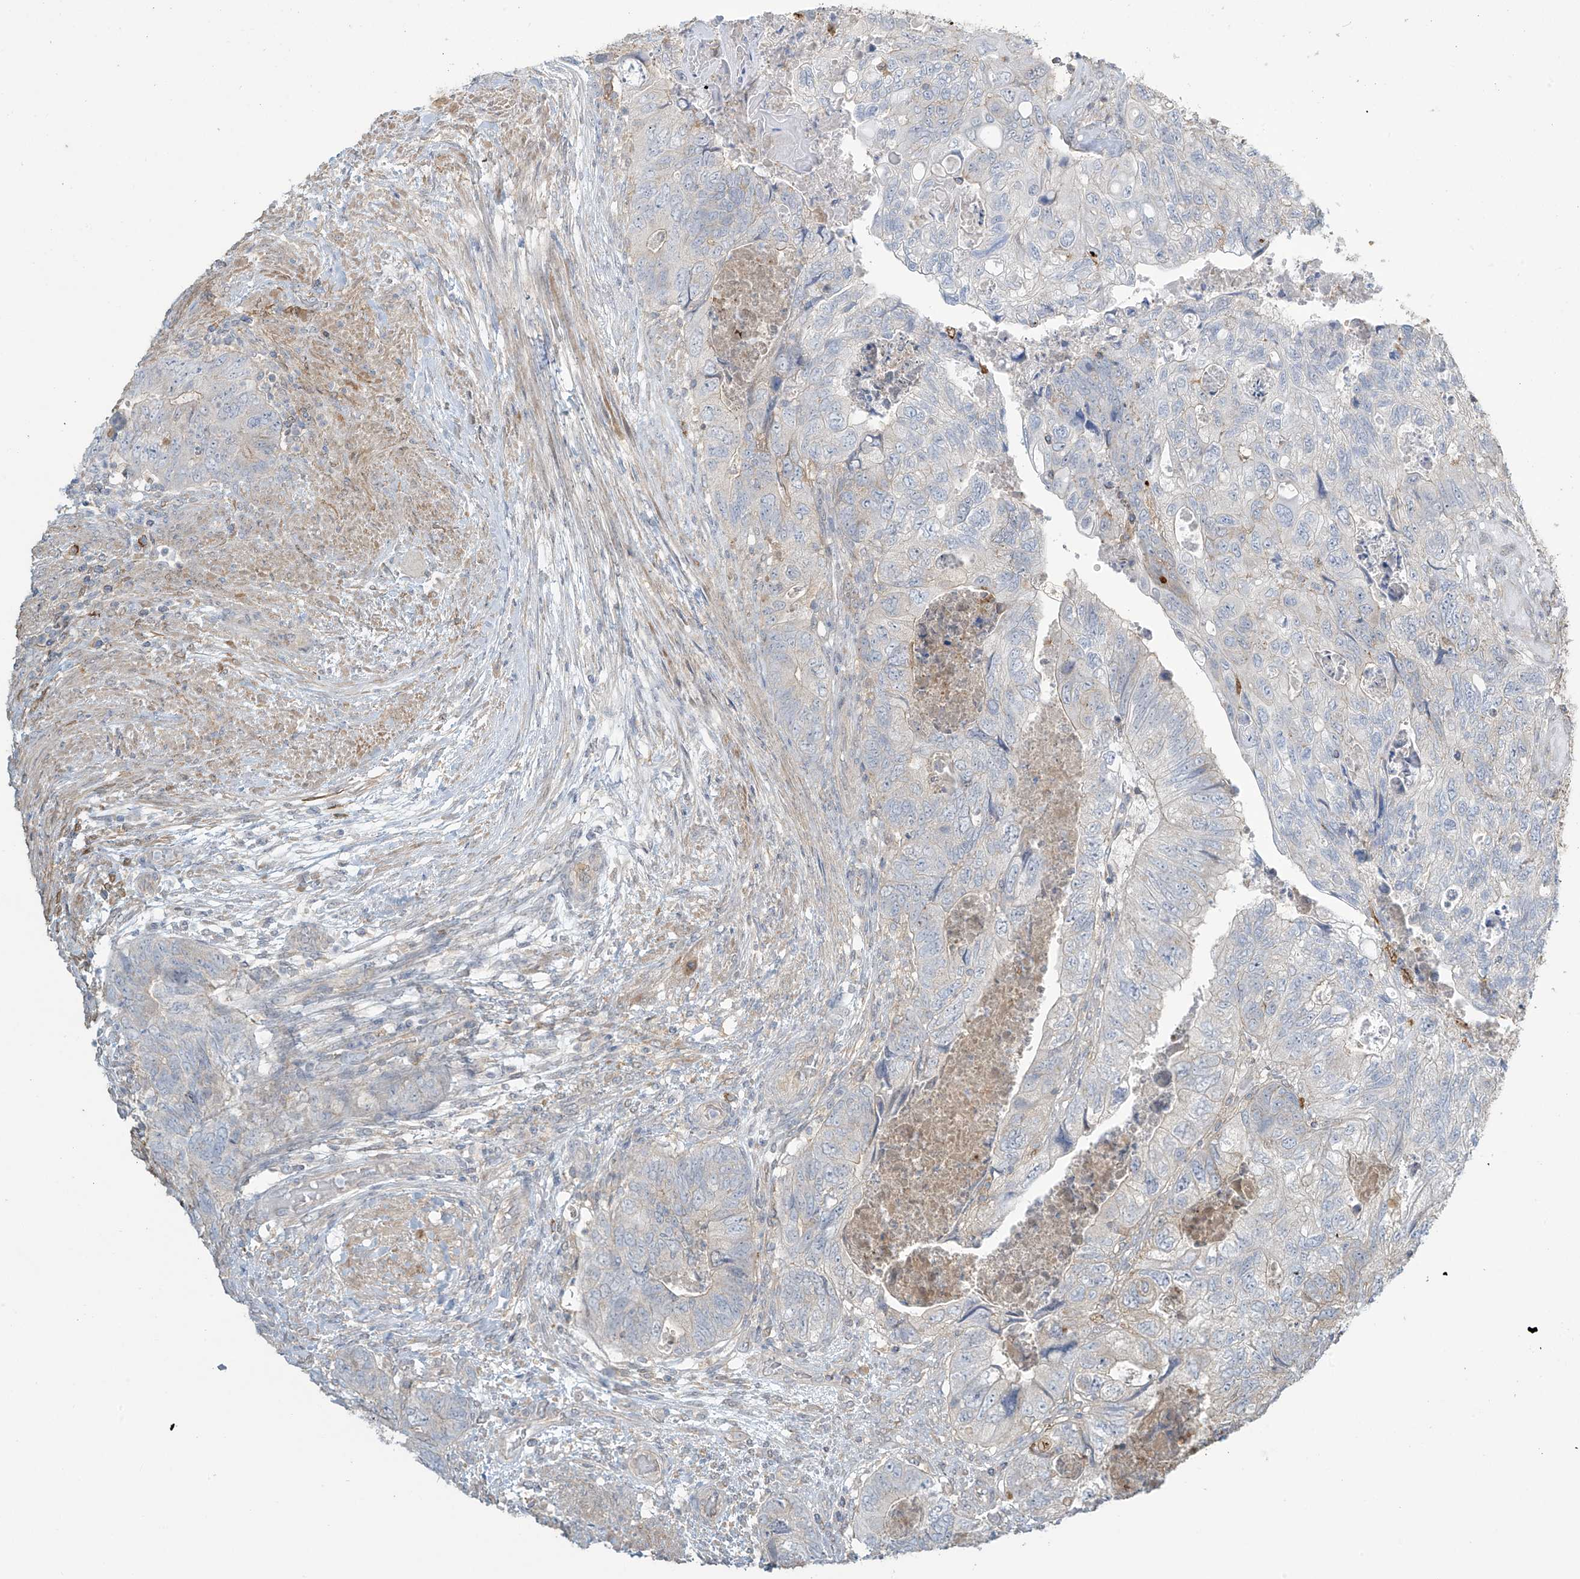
{"staining": {"intensity": "negative", "quantity": "none", "location": "none"}, "tissue": "colorectal cancer", "cell_type": "Tumor cells", "image_type": "cancer", "snomed": [{"axis": "morphology", "description": "Adenocarcinoma, NOS"}, {"axis": "topography", "description": "Rectum"}], "caption": "This histopathology image is of colorectal cancer stained with immunohistochemistry to label a protein in brown with the nuclei are counter-stained blue. There is no expression in tumor cells. (DAB (3,3'-diaminobenzidine) immunohistochemistry (IHC) visualized using brightfield microscopy, high magnification).", "gene": "TAGAP", "patient": {"sex": "male", "age": 63}}